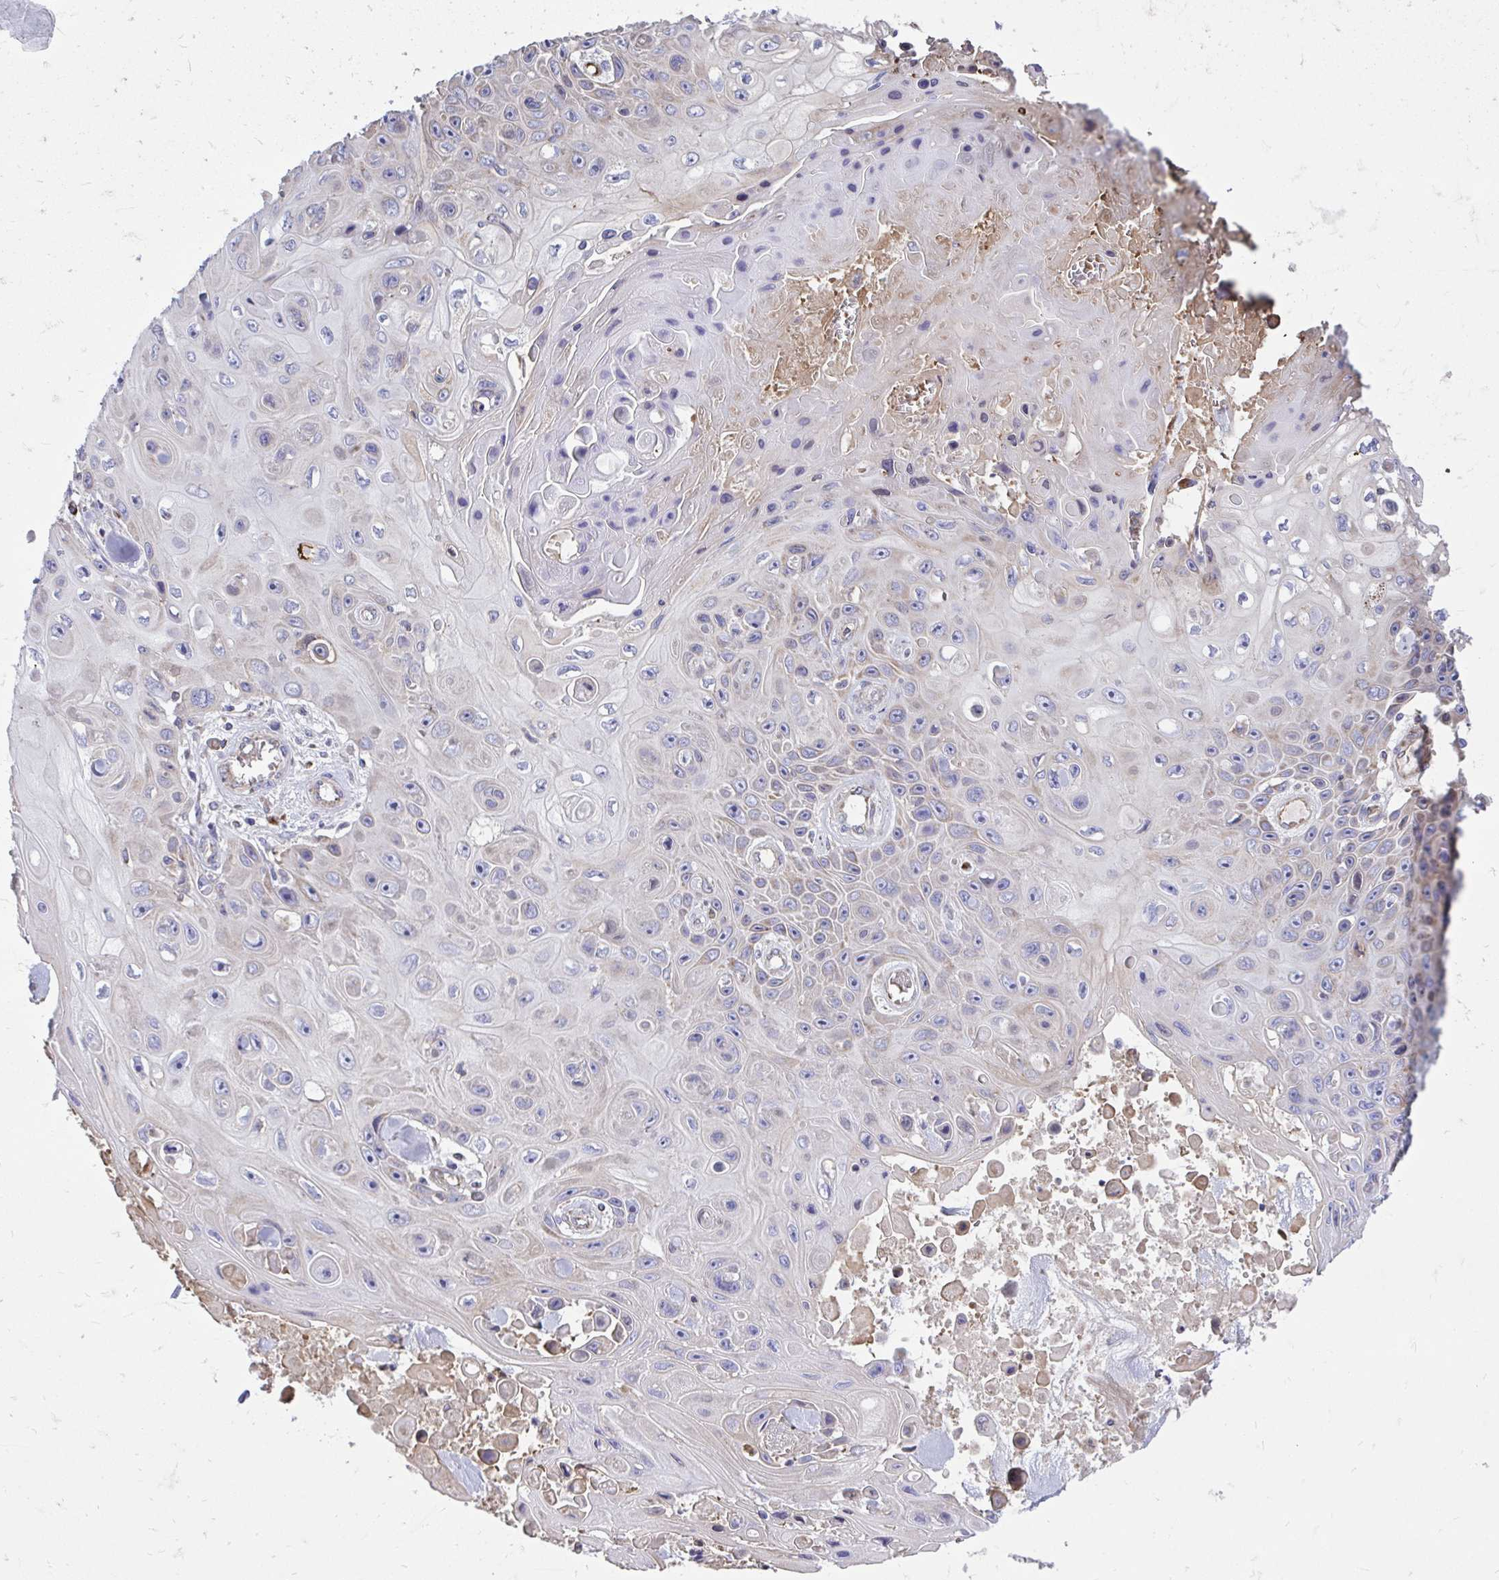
{"staining": {"intensity": "weak", "quantity": "<25%", "location": "cytoplasmic/membranous"}, "tissue": "skin cancer", "cell_type": "Tumor cells", "image_type": "cancer", "snomed": [{"axis": "morphology", "description": "Squamous cell carcinoma, NOS"}, {"axis": "topography", "description": "Skin"}], "caption": "IHC micrograph of neoplastic tissue: skin squamous cell carcinoma stained with DAB (3,3'-diaminobenzidine) reveals no significant protein positivity in tumor cells.", "gene": "ATP13A2", "patient": {"sex": "male", "age": 82}}